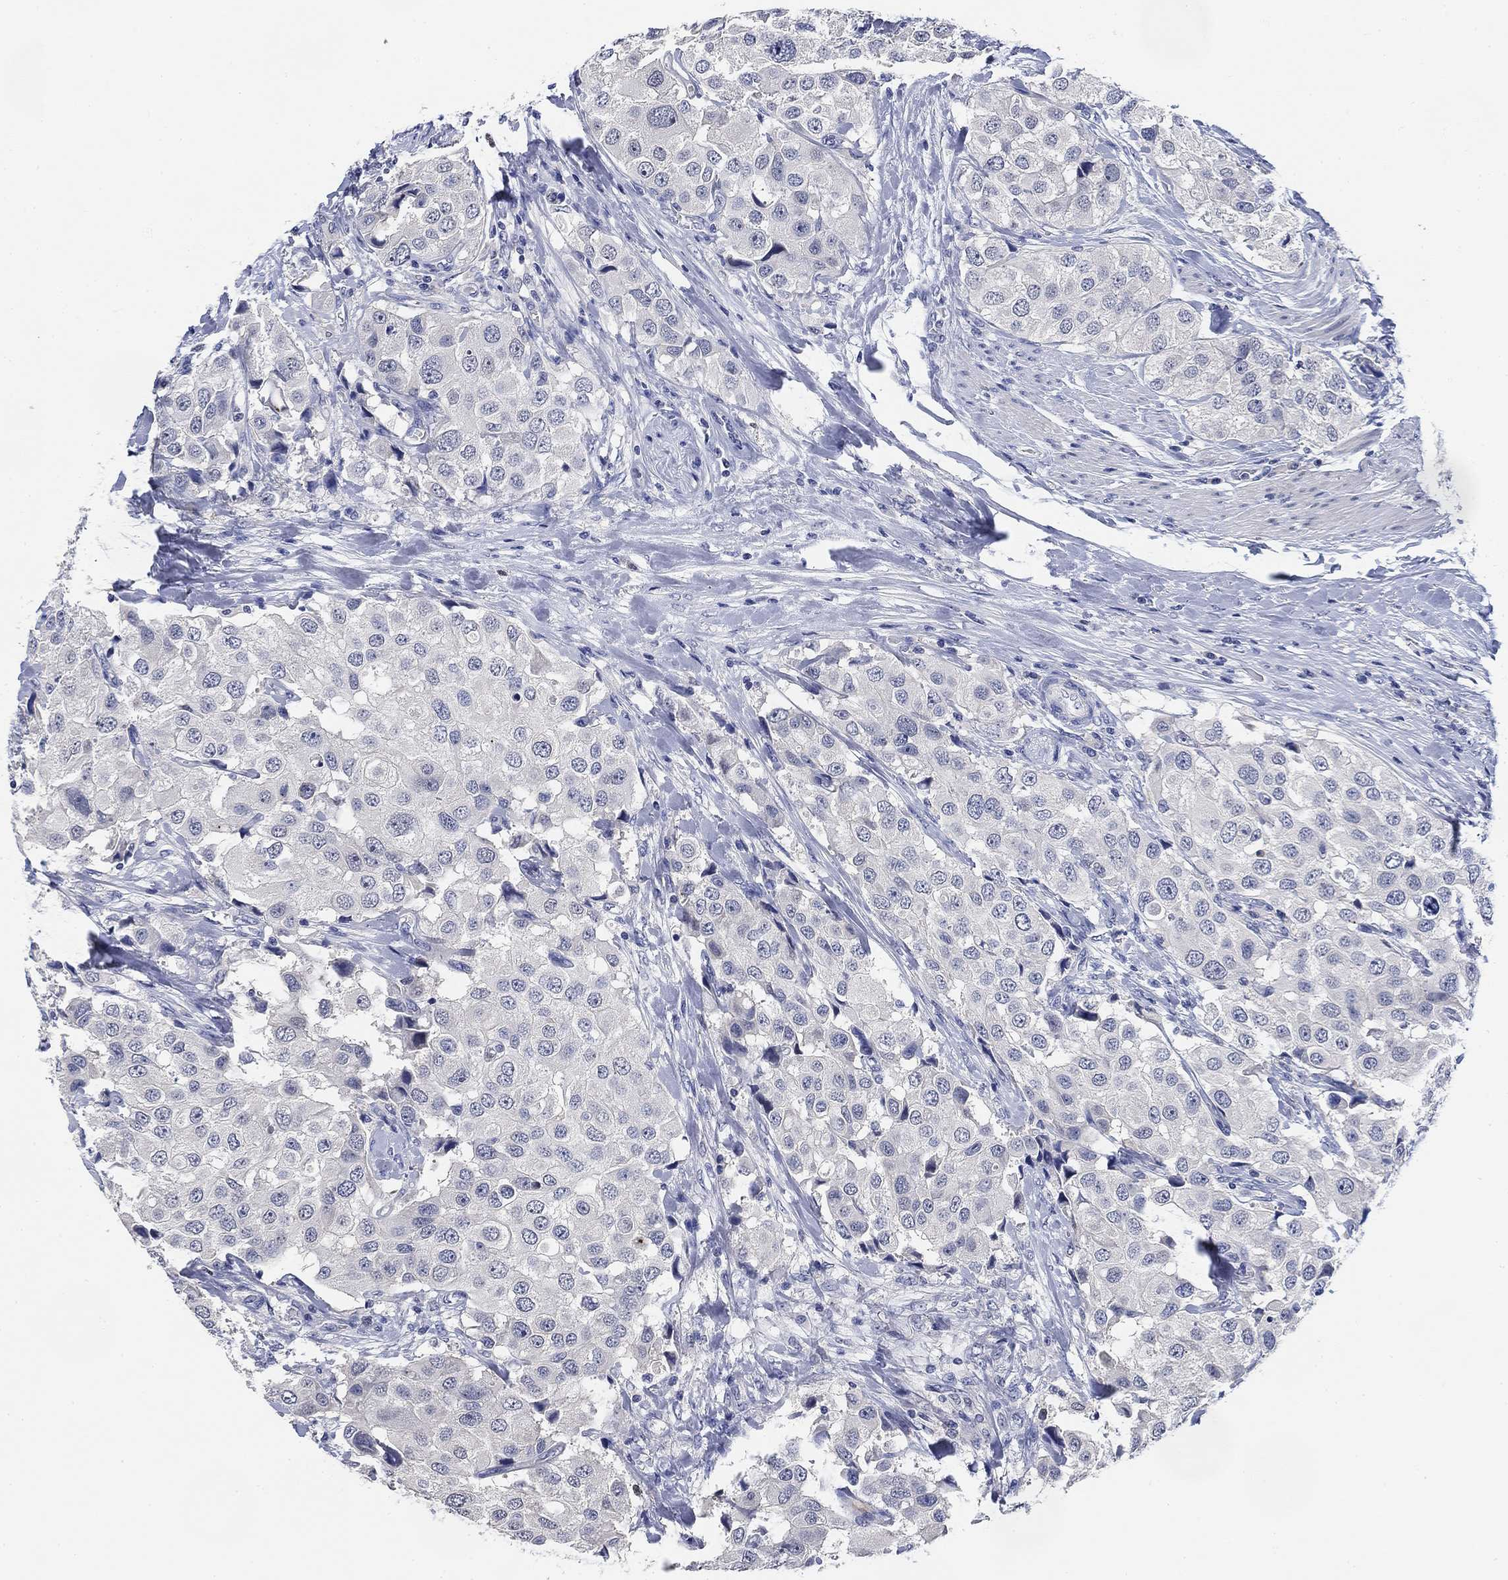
{"staining": {"intensity": "negative", "quantity": "none", "location": "none"}, "tissue": "urothelial cancer", "cell_type": "Tumor cells", "image_type": "cancer", "snomed": [{"axis": "morphology", "description": "Urothelial carcinoma, High grade"}, {"axis": "topography", "description": "Urinary bladder"}], "caption": "High power microscopy micrograph of an immunohistochemistry (IHC) histopathology image of urothelial cancer, revealing no significant expression in tumor cells. Brightfield microscopy of immunohistochemistry stained with DAB (brown) and hematoxylin (blue), captured at high magnification.", "gene": "DAZL", "patient": {"sex": "female", "age": 64}}